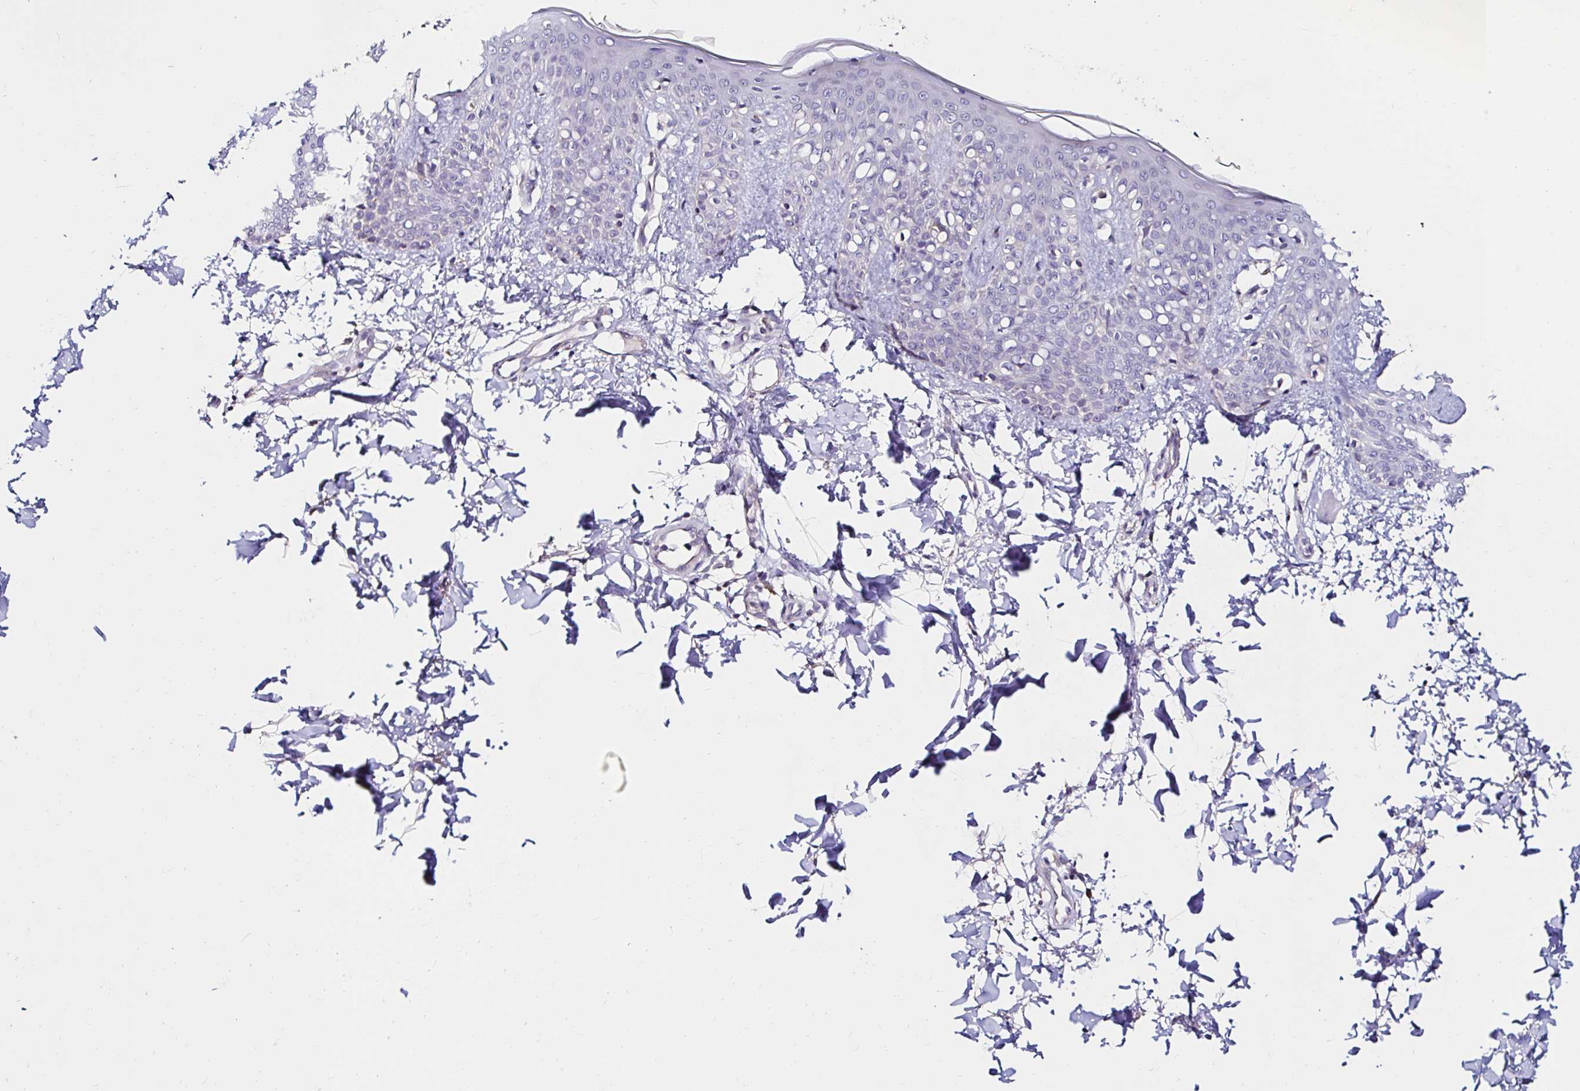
{"staining": {"intensity": "negative", "quantity": "none", "location": "none"}, "tissue": "skin", "cell_type": "Fibroblasts", "image_type": "normal", "snomed": [{"axis": "morphology", "description": "Normal tissue, NOS"}, {"axis": "topography", "description": "Skin"}], "caption": "Immunohistochemistry image of unremarkable skin: human skin stained with DAB (3,3'-diaminobenzidine) shows no significant protein positivity in fibroblasts. (DAB (3,3'-diaminobenzidine) IHC with hematoxylin counter stain).", "gene": "VSIG2", "patient": {"sex": "male", "age": 16}}